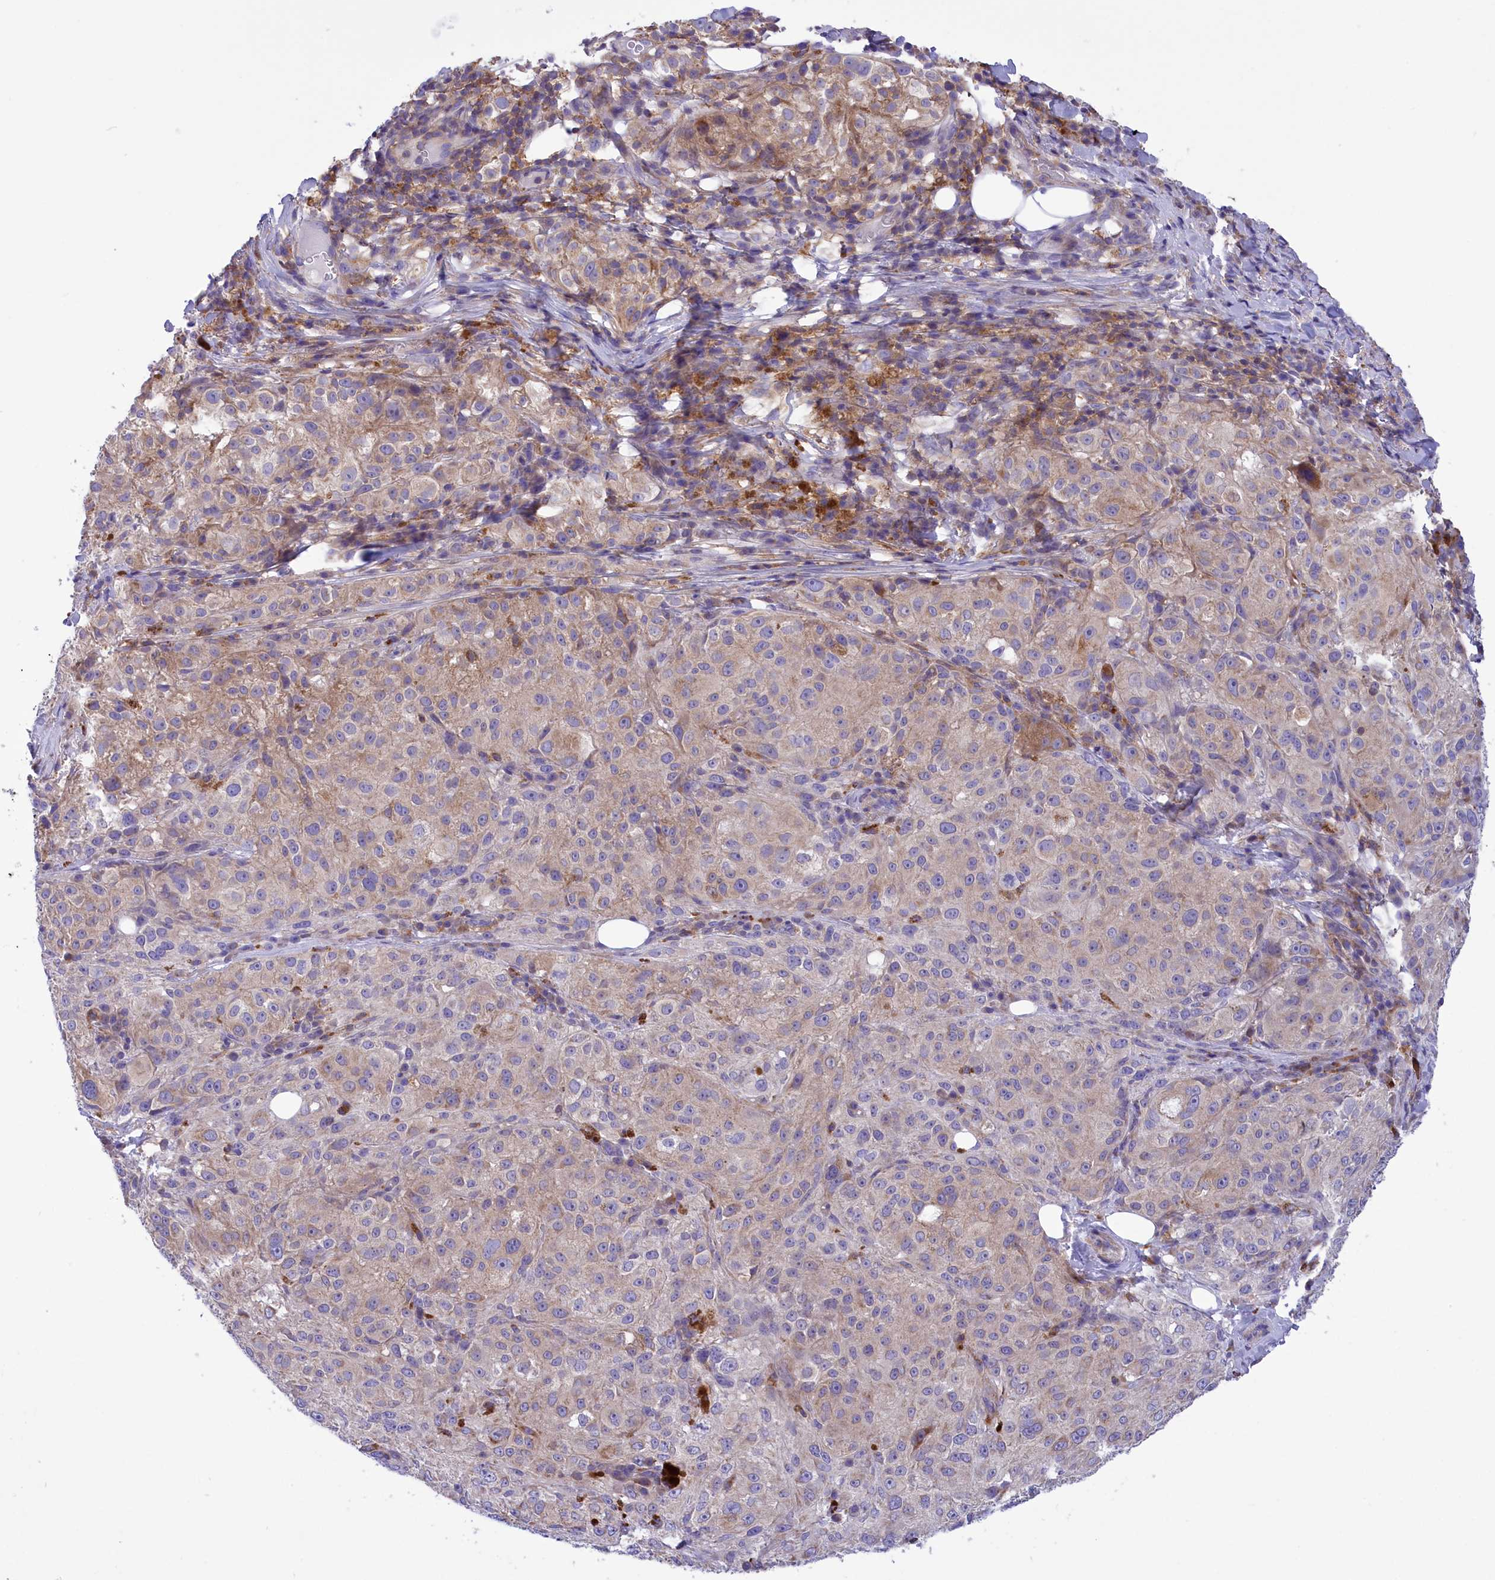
{"staining": {"intensity": "weak", "quantity": "25%-75%", "location": "cytoplasmic/membranous"}, "tissue": "melanoma", "cell_type": "Tumor cells", "image_type": "cancer", "snomed": [{"axis": "morphology", "description": "Necrosis, NOS"}, {"axis": "morphology", "description": "Malignant melanoma, NOS"}, {"axis": "topography", "description": "Skin"}], "caption": "Malignant melanoma stained for a protein demonstrates weak cytoplasmic/membranous positivity in tumor cells. The staining was performed using DAB, with brown indicating positive protein expression. Nuclei are stained blue with hematoxylin.", "gene": "CORO7-PAM16", "patient": {"sex": "female", "age": 87}}